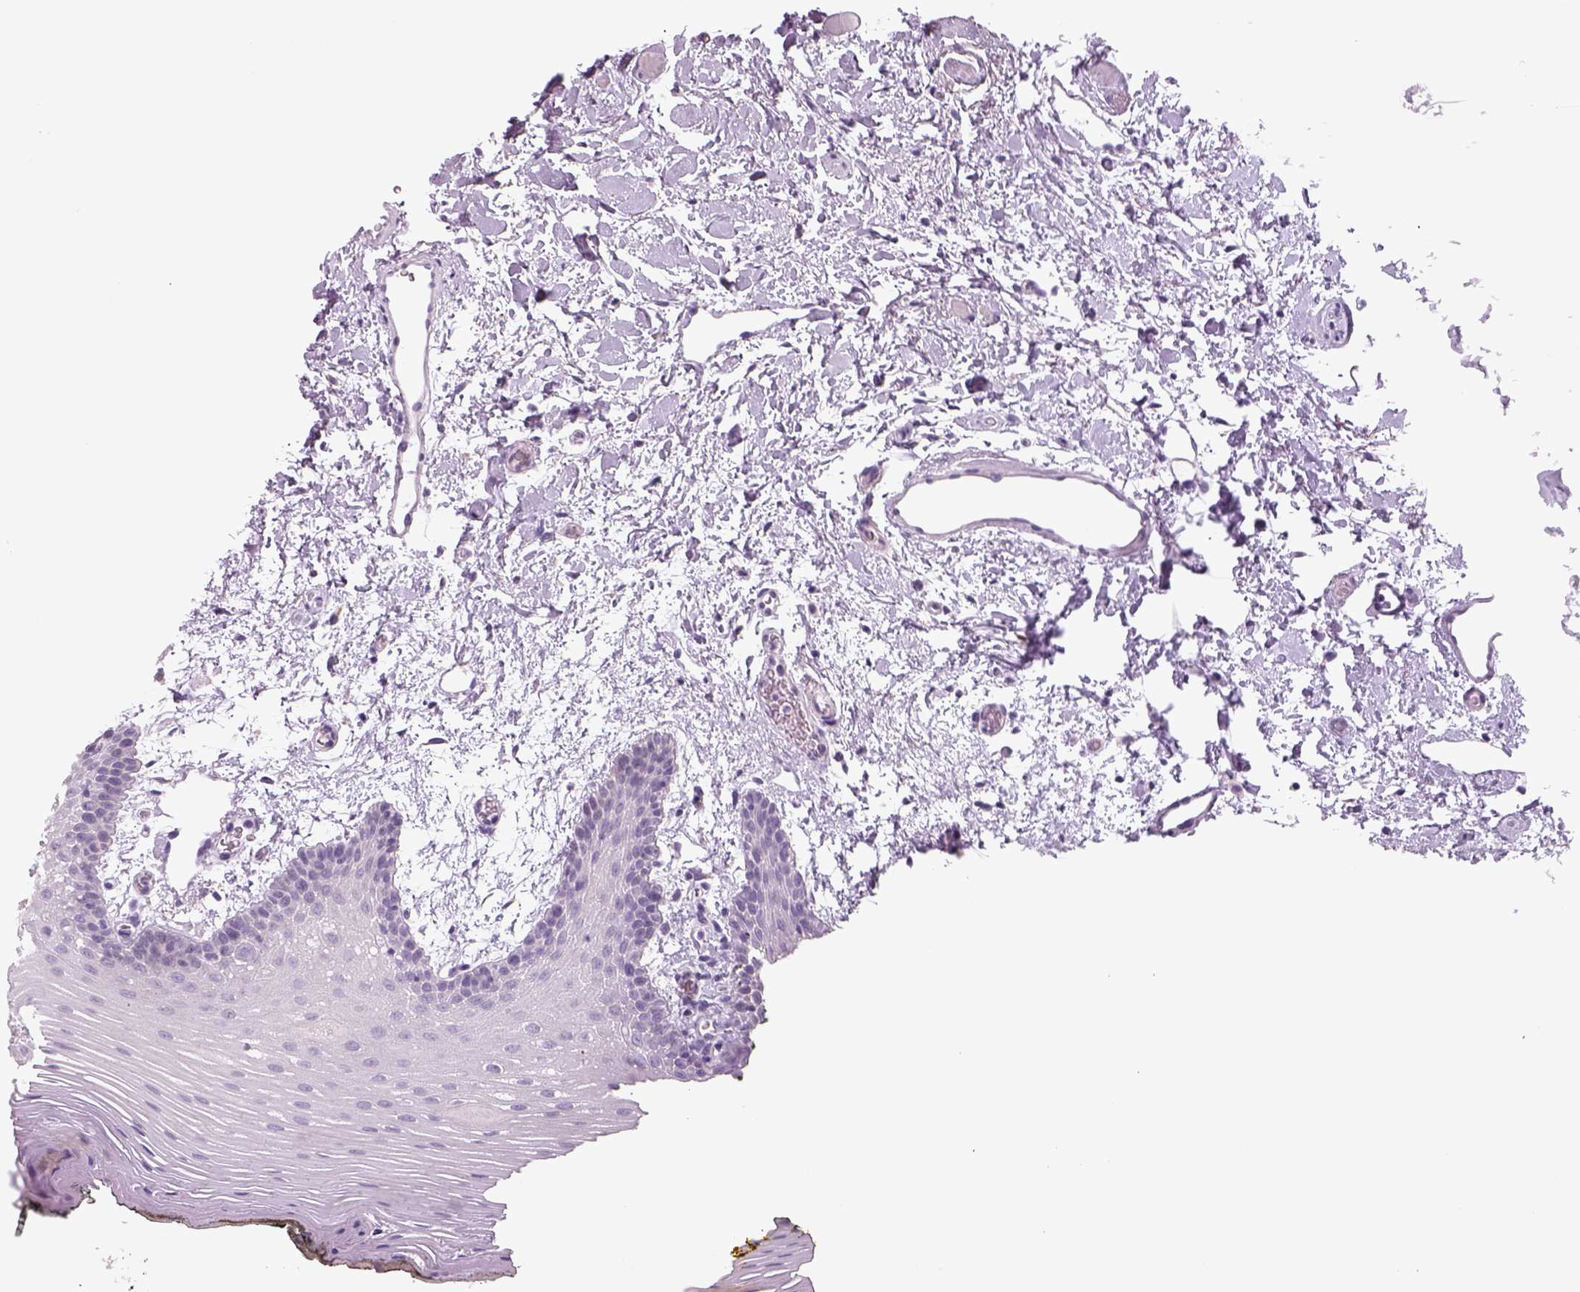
{"staining": {"intensity": "negative", "quantity": "none", "location": "none"}, "tissue": "oral mucosa", "cell_type": "Squamous epithelial cells", "image_type": "normal", "snomed": [{"axis": "morphology", "description": "Normal tissue, NOS"}, {"axis": "topography", "description": "Oral tissue"}, {"axis": "topography", "description": "Head-Neck"}], "caption": "This micrograph is of normal oral mucosa stained with IHC to label a protein in brown with the nuclei are counter-stained blue. There is no expression in squamous epithelial cells.", "gene": "PENK", "patient": {"sex": "male", "age": 65}}